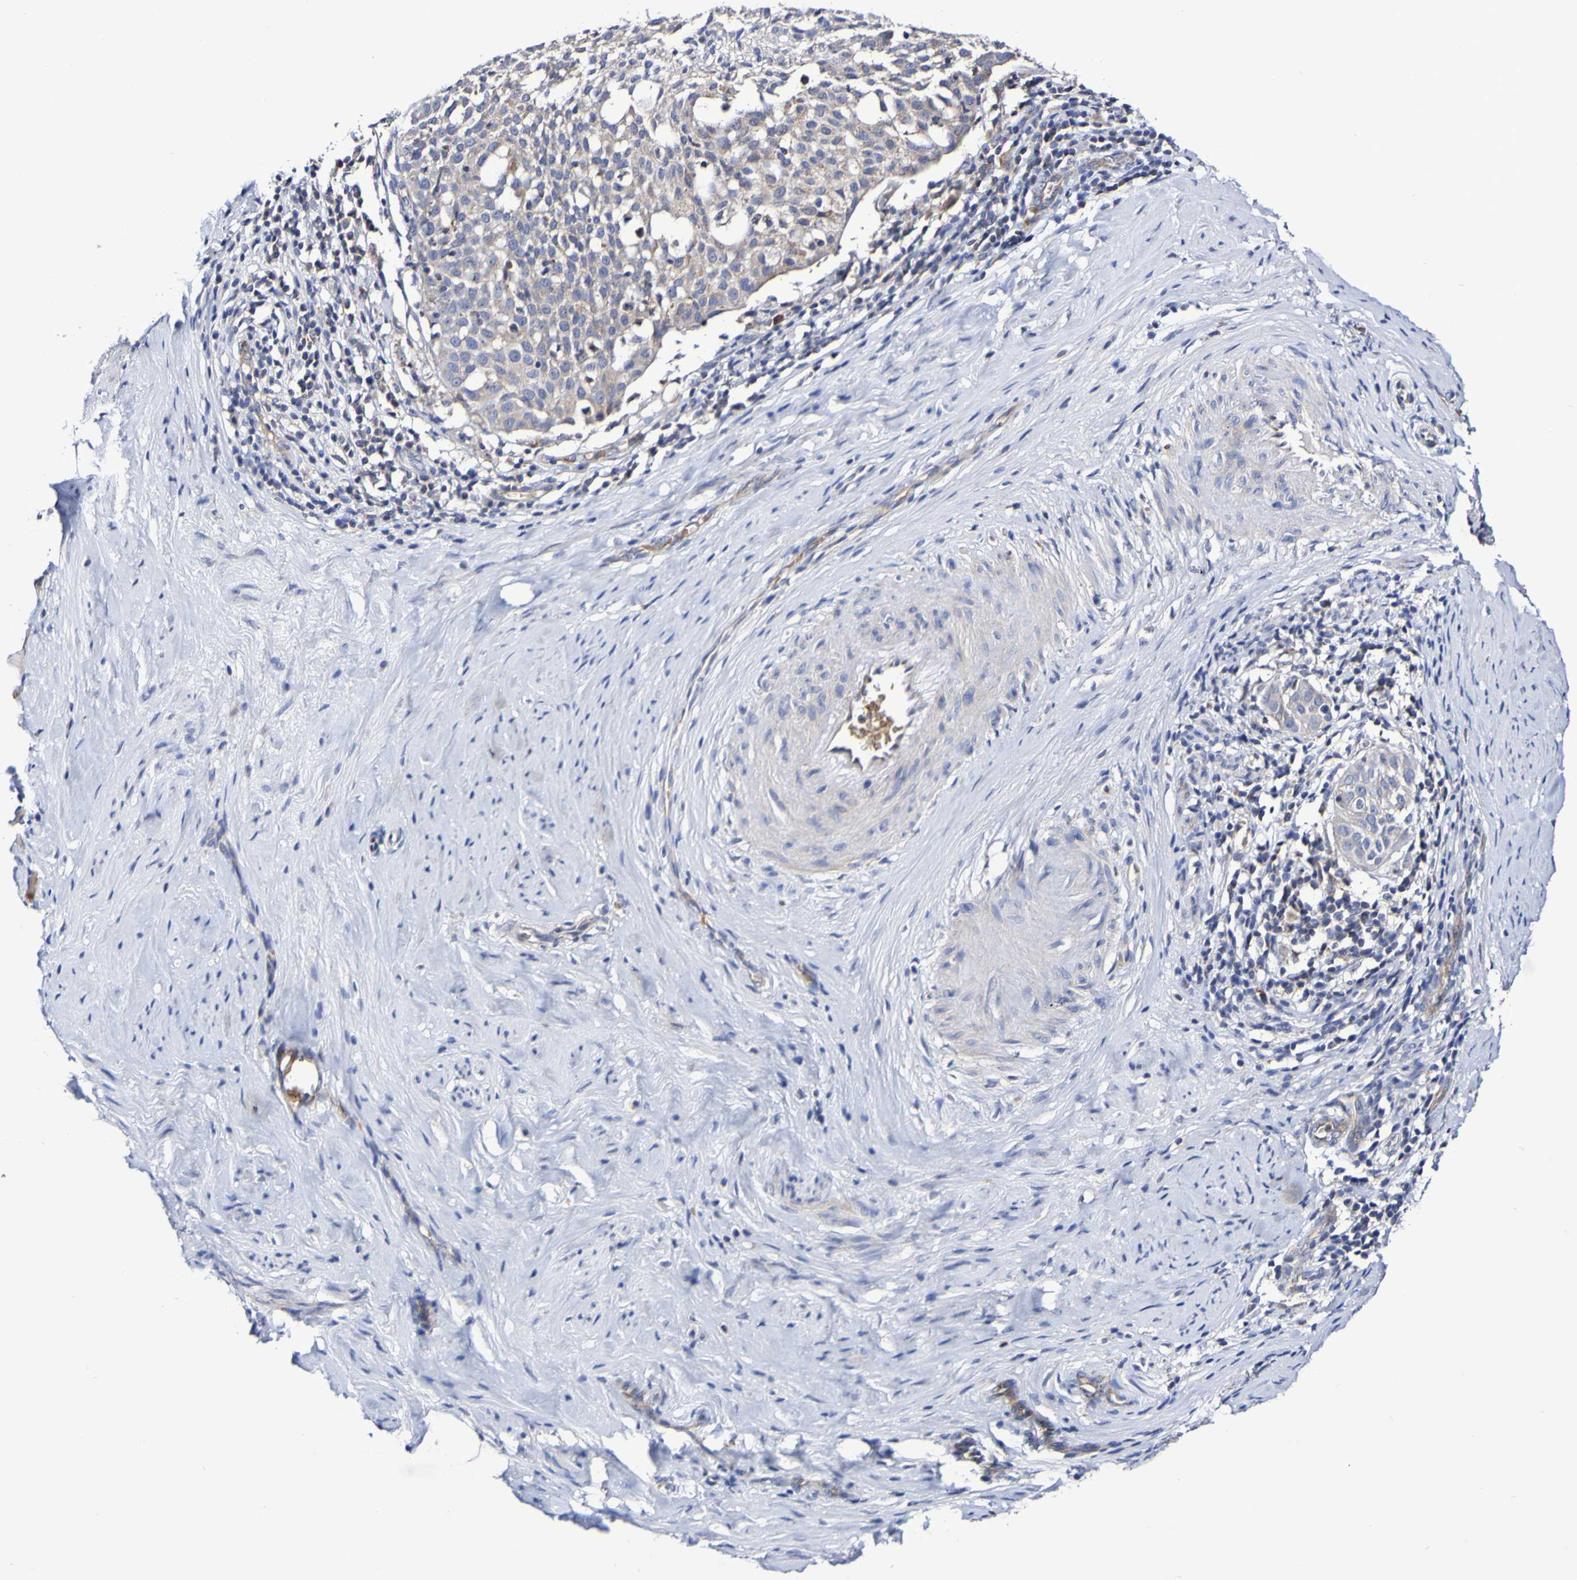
{"staining": {"intensity": "negative", "quantity": "none", "location": "none"}, "tissue": "cervical cancer", "cell_type": "Tumor cells", "image_type": "cancer", "snomed": [{"axis": "morphology", "description": "Squamous cell carcinoma, NOS"}, {"axis": "topography", "description": "Cervix"}], "caption": "High power microscopy image of an immunohistochemistry (IHC) photomicrograph of squamous cell carcinoma (cervical), revealing no significant expression in tumor cells.", "gene": "WNT4", "patient": {"sex": "female", "age": 51}}